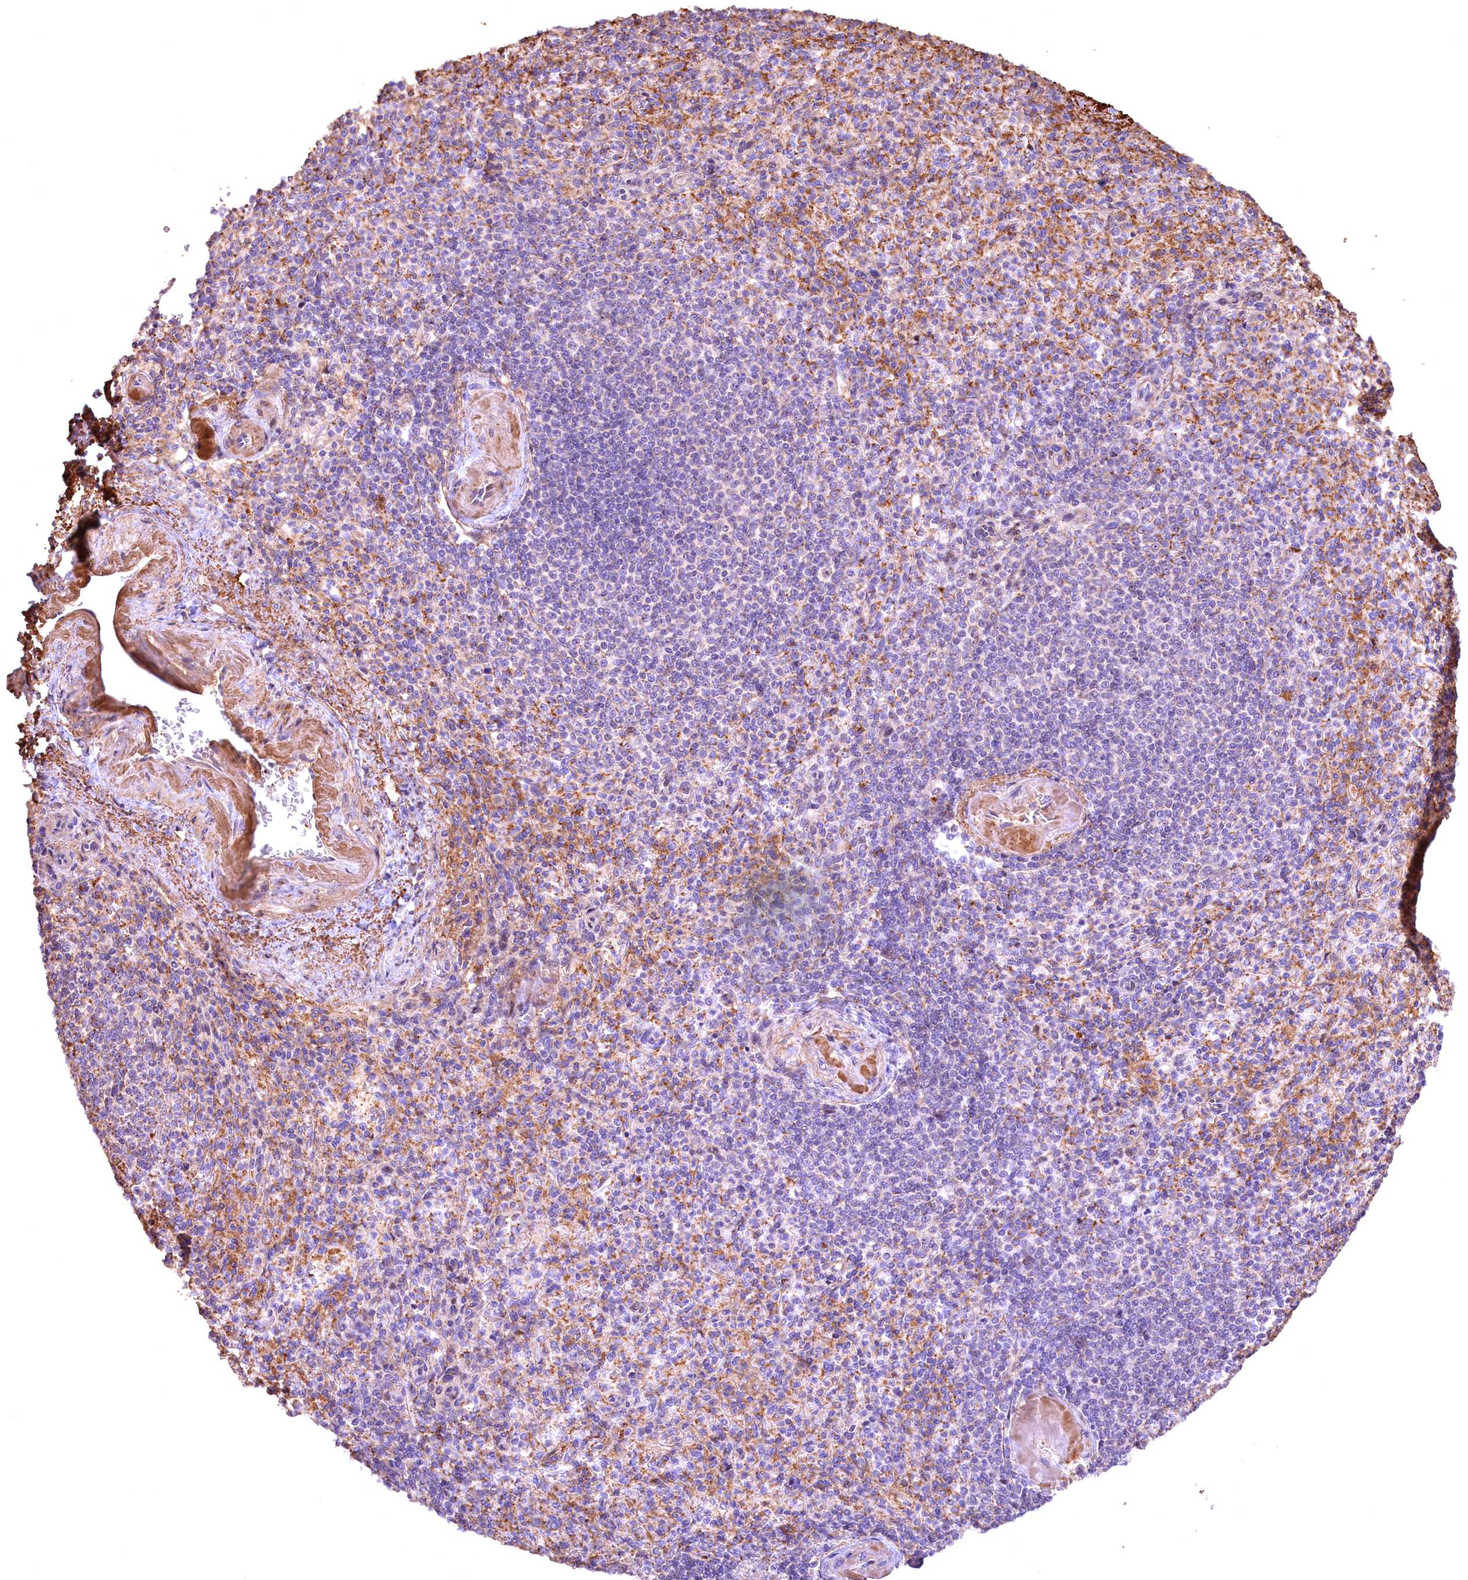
{"staining": {"intensity": "moderate", "quantity": "<25%", "location": "cytoplasmic/membranous"}, "tissue": "spleen", "cell_type": "Cells in red pulp", "image_type": "normal", "snomed": [{"axis": "morphology", "description": "Normal tissue, NOS"}, {"axis": "topography", "description": "Spleen"}], "caption": "Immunohistochemical staining of normal human spleen demonstrates low levels of moderate cytoplasmic/membranous positivity in about <25% of cells in red pulp. (Brightfield microscopy of DAB IHC at high magnification).", "gene": "FUZ", "patient": {"sex": "female", "age": 74}}